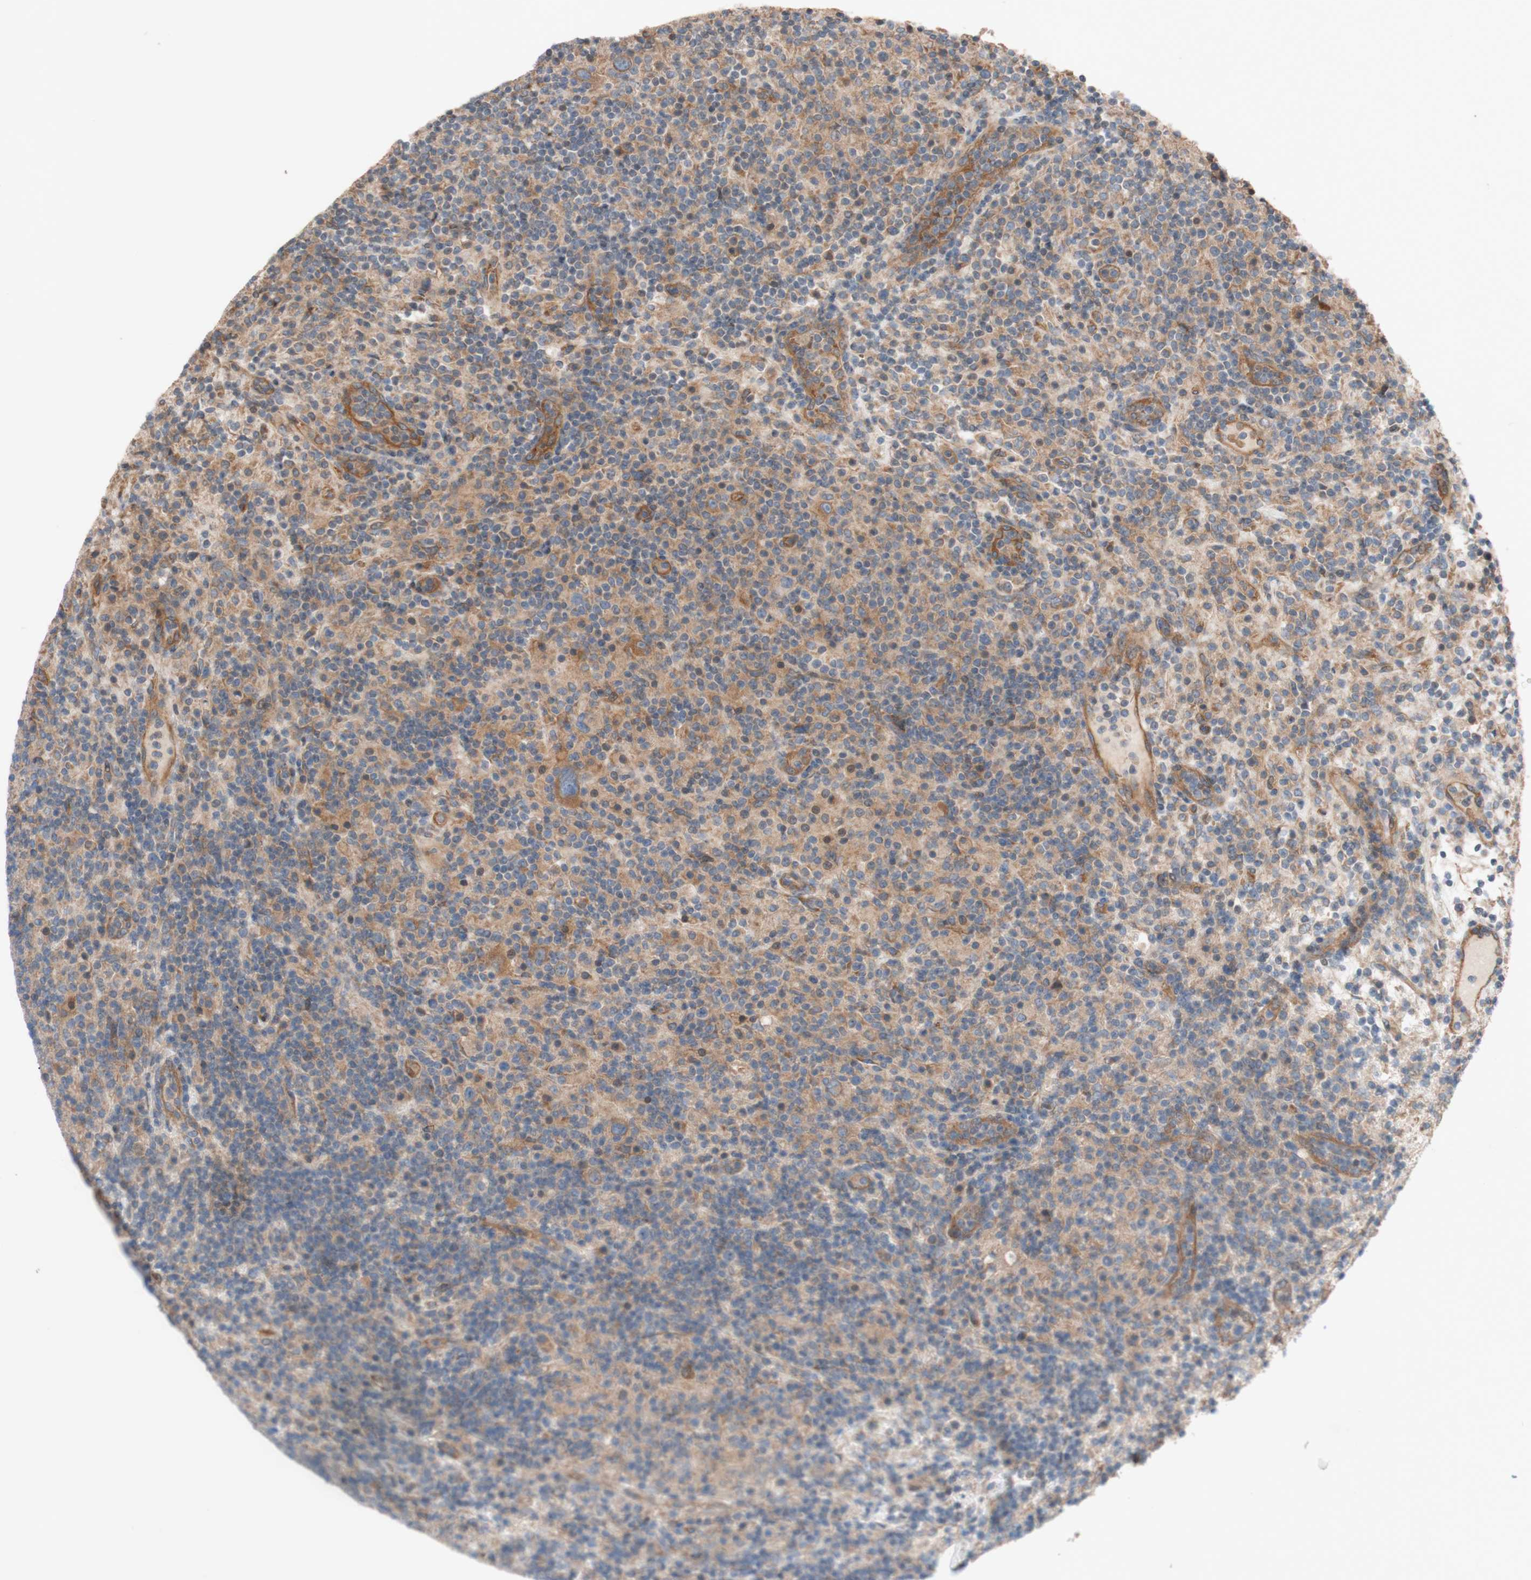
{"staining": {"intensity": "moderate", "quantity": ">75%", "location": "cytoplasmic/membranous"}, "tissue": "lymphoma", "cell_type": "Tumor cells", "image_type": "cancer", "snomed": [{"axis": "morphology", "description": "Hodgkin's disease, NOS"}, {"axis": "topography", "description": "Lymph node"}], "caption": "The image shows a brown stain indicating the presence of a protein in the cytoplasmic/membranous of tumor cells in lymphoma.", "gene": "TST", "patient": {"sex": "male", "age": 70}}